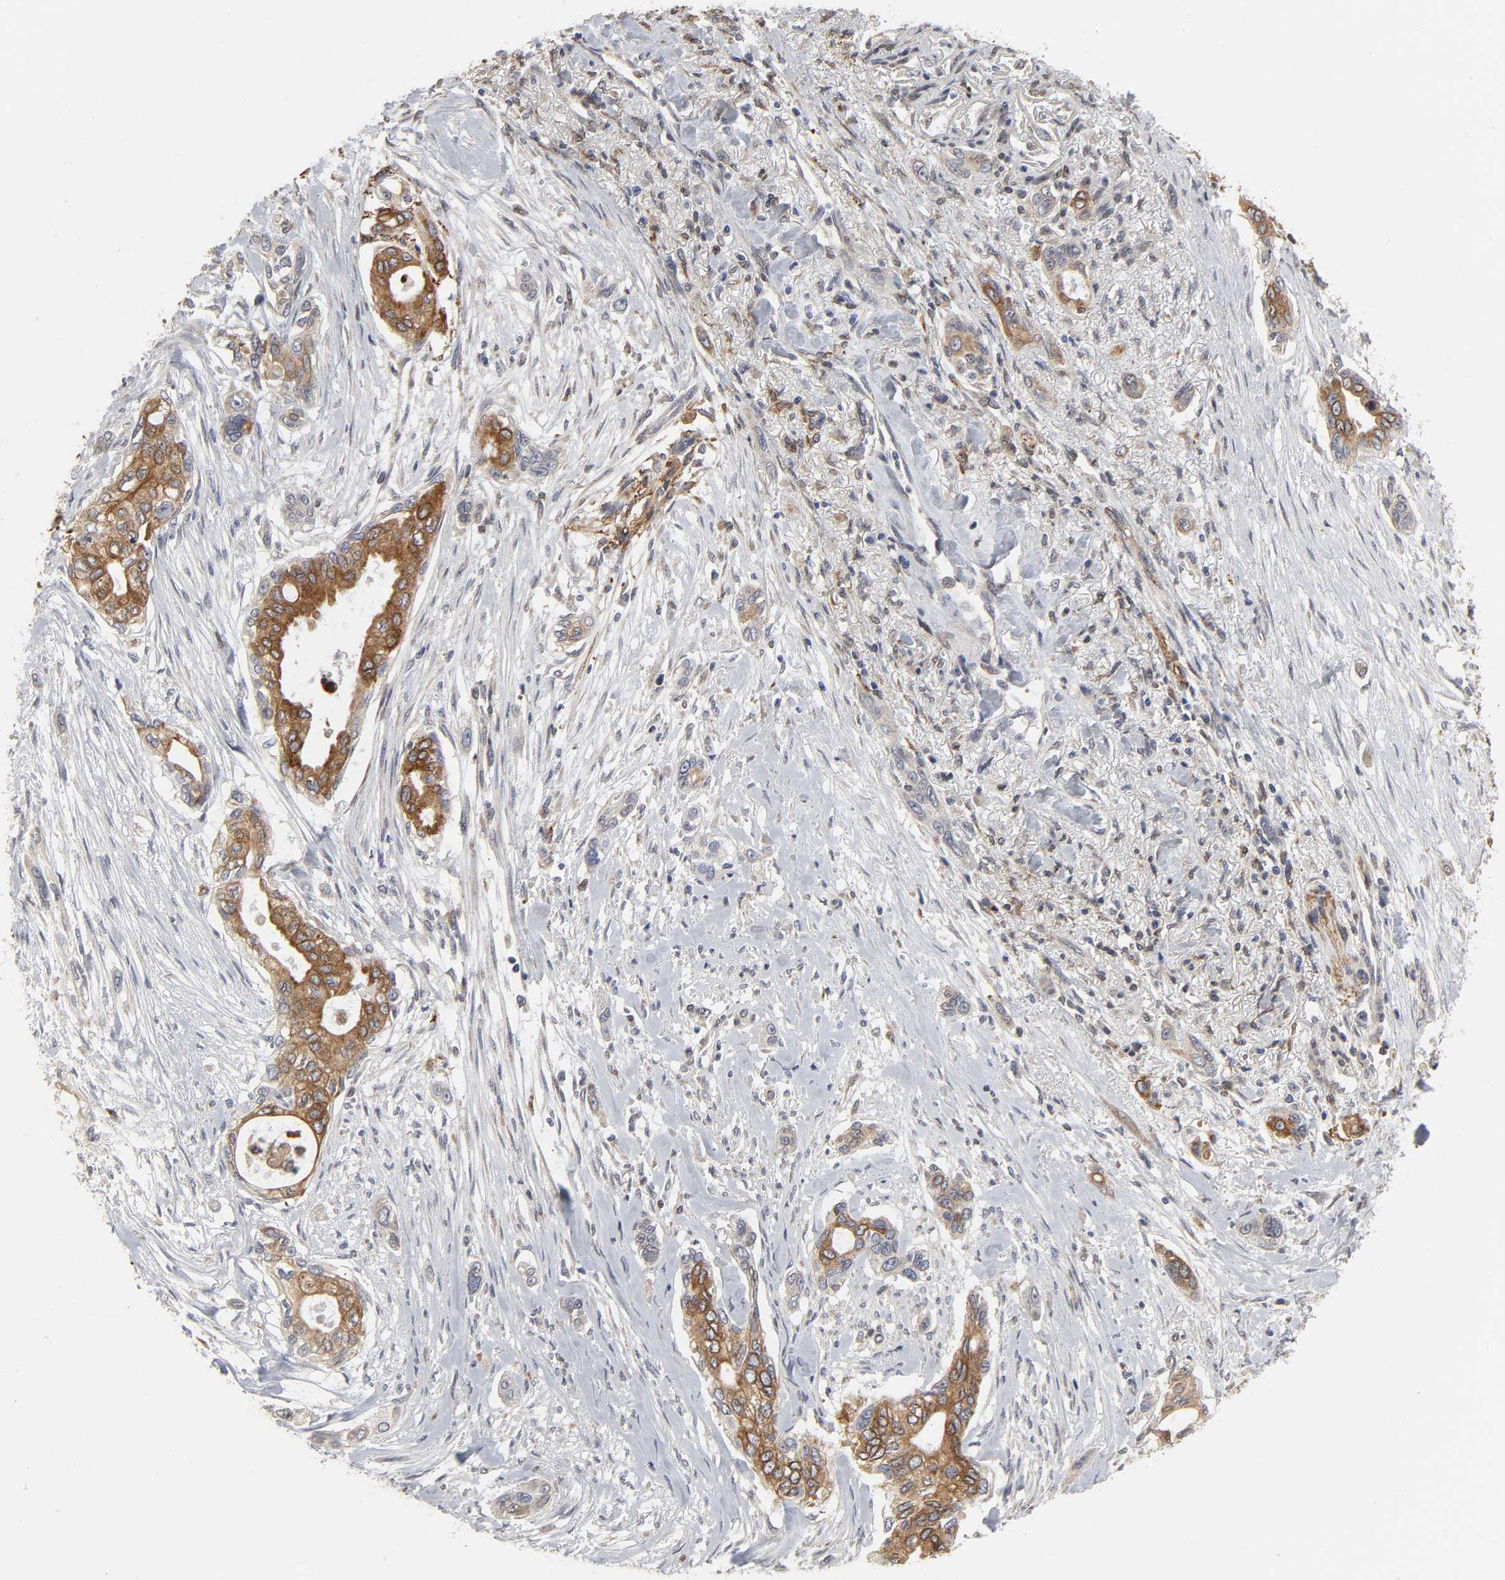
{"staining": {"intensity": "strong", "quantity": ">75%", "location": "cytoplasmic/membranous"}, "tissue": "pancreatic cancer", "cell_type": "Tumor cells", "image_type": "cancer", "snomed": [{"axis": "morphology", "description": "Adenocarcinoma, NOS"}, {"axis": "topography", "description": "Pancreas"}], "caption": "Strong cytoplasmic/membranous staining for a protein is identified in about >75% of tumor cells of adenocarcinoma (pancreatic) using immunohistochemistry.", "gene": "POR", "patient": {"sex": "female", "age": 60}}